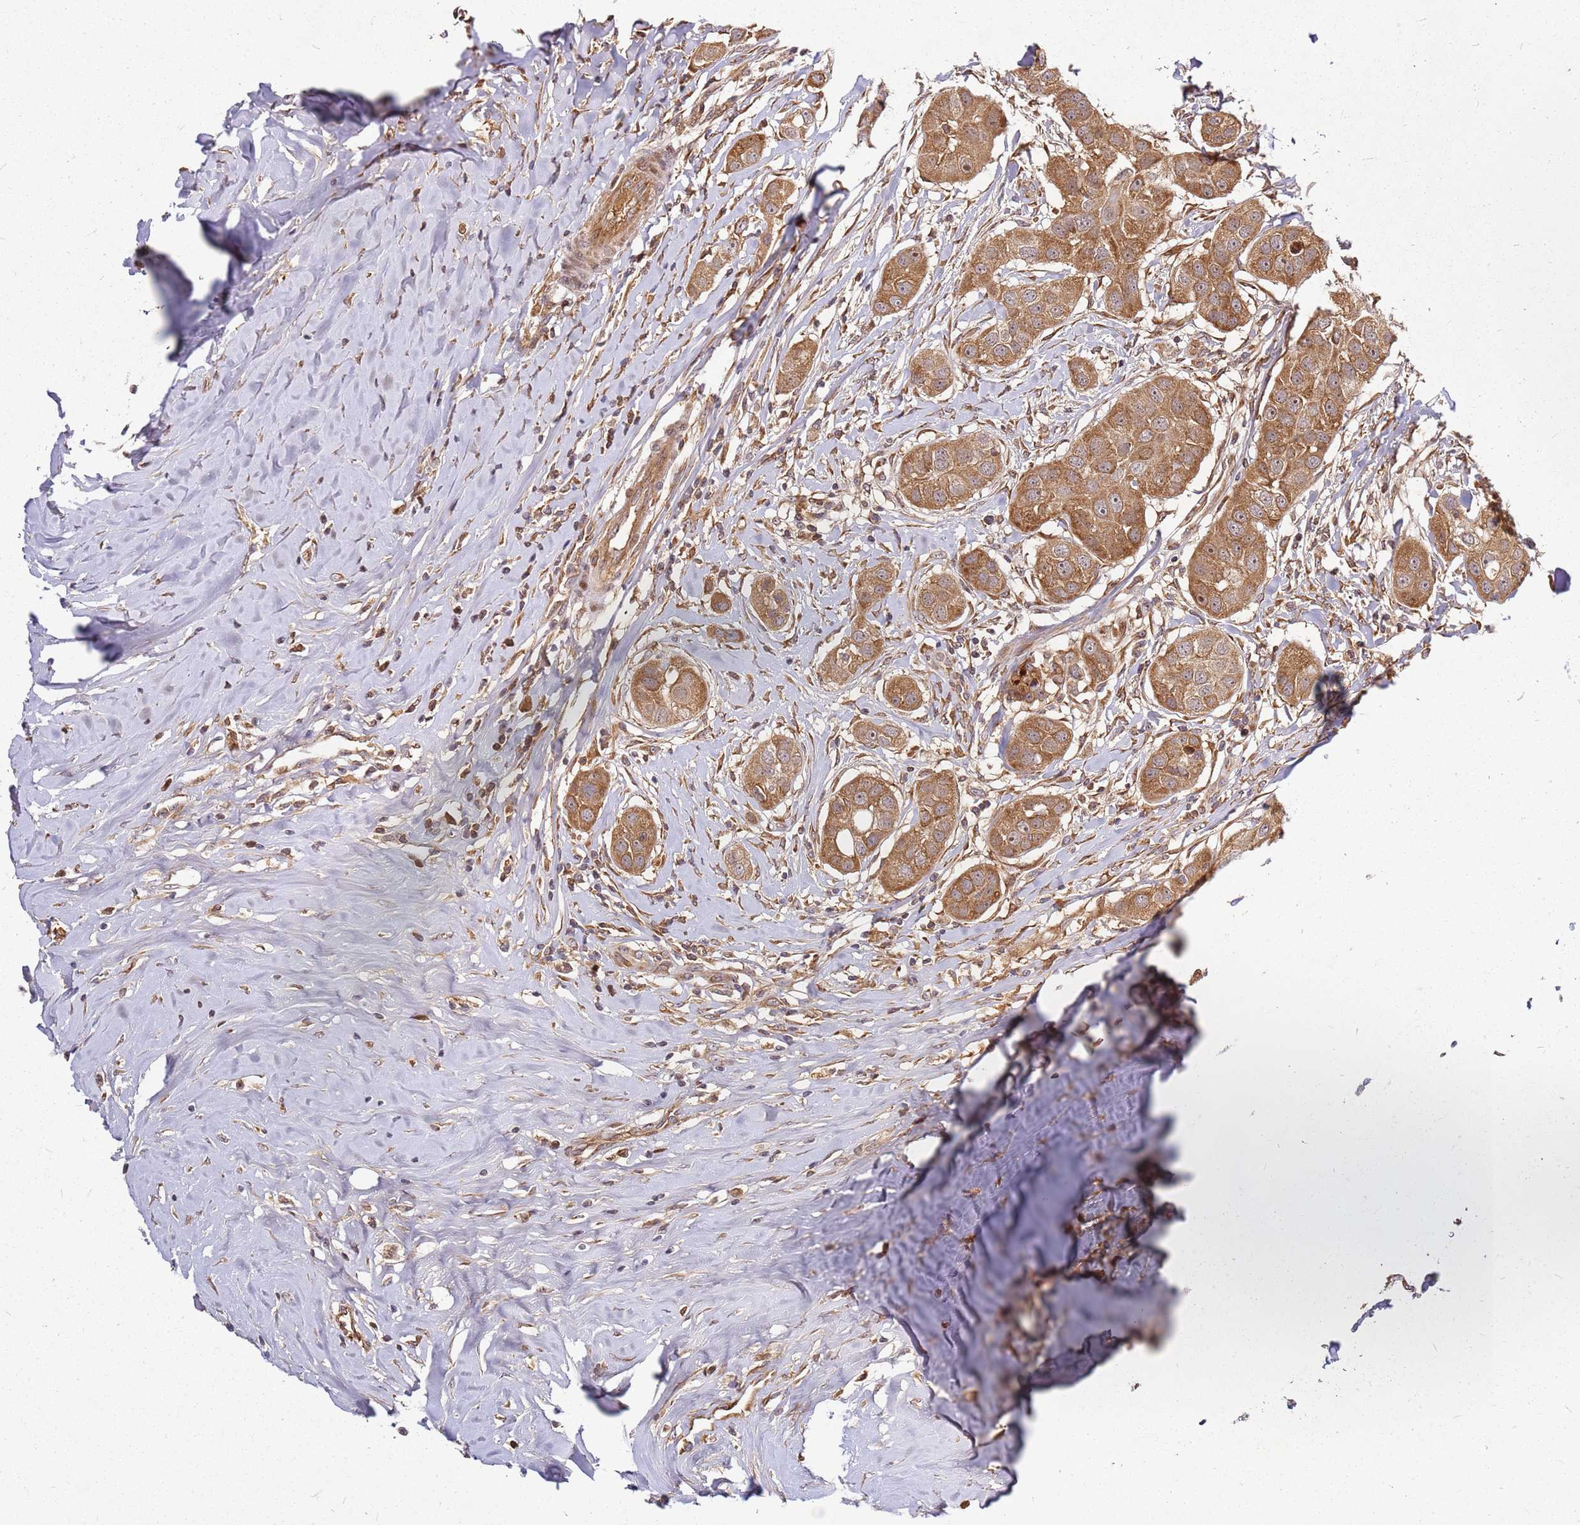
{"staining": {"intensity": "moderate", "quantity": ">75%", "location": "cytoplasmic/membranous"}, "tissue": "head and neck cancer", "cell_type": "Tumor cells", "image_type": "cancer", "snomed": [{"axis": "morphology", "description": "Normal tissue, NOS"}, {"axis": "morphology", "description": "Squamous cell carcinoma, NOS"}, {"axis": "topography", "description": "Skeletal muscle"}, {"axis": "topography", "description": "Head-Neck"}], "caption": "IHC image of squamous cell carcinoma (head and neck) stained for a protein (brown), which demonstrates medium levels of moderate cytoplasmic/membranous staining in approximately >75% of tumor cells.", "gene": "CCDC159", "patient": {"sex": "male", "age": 51}}